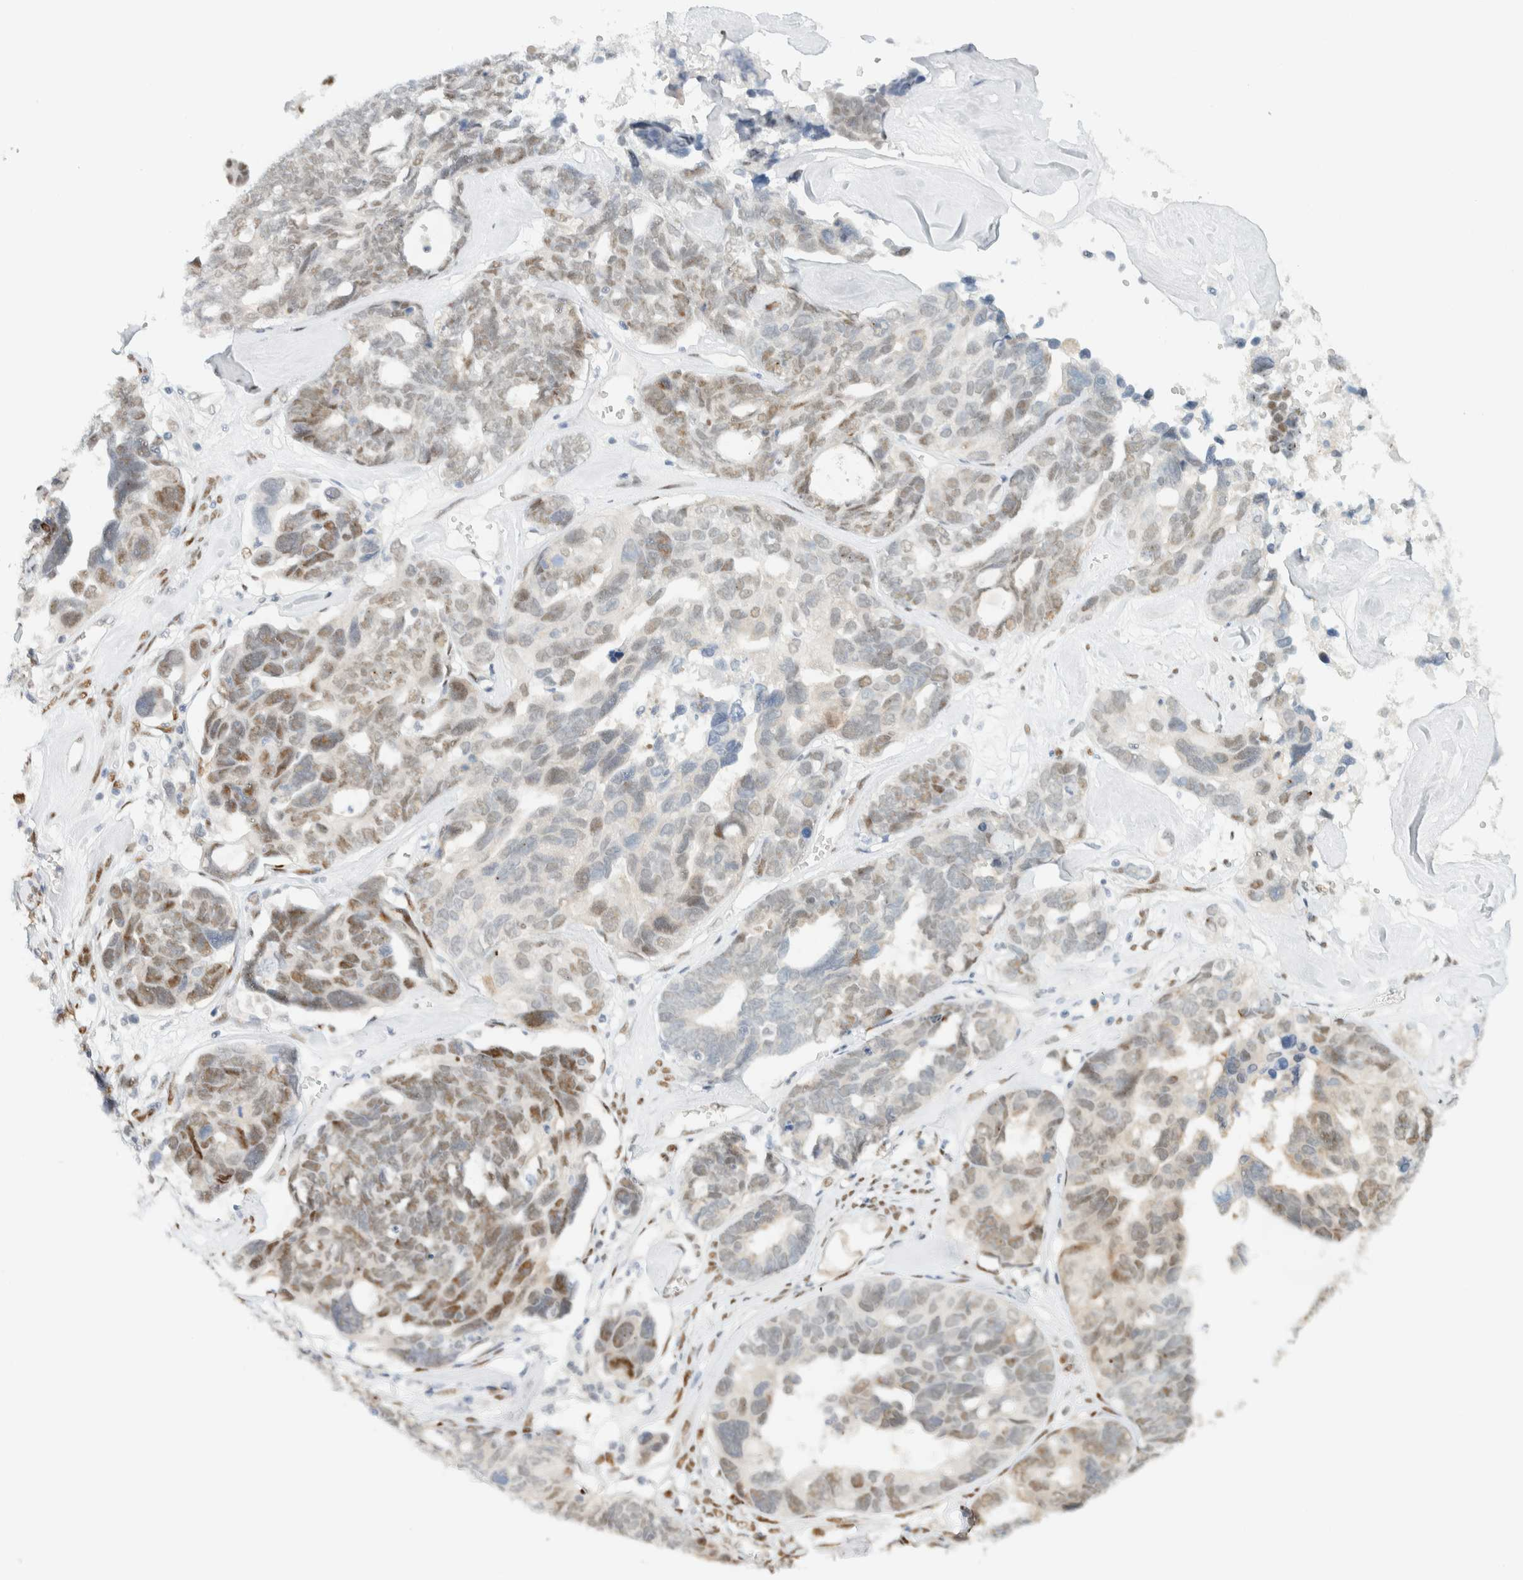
{"staining": {"intensity": "moderate", "quantity": "<25%", "location": "nuclear"}, "tissue": "ovarian cancer", "cell_type": "Tumor cells", "image_type": "cancer", "snomed": [{"axis": "morphology", "description": "Cystadenocarcinoma, serous, NOS"}, {"axis": "topography", "description": "Ovary"}], "caption": "Serous cystadenocarcinoma (ovarian) stained for a protein demonstrates moderate nuclear positivity in tumor cells.", "gene": "ZNF683", "patient": {"sex": "female", "age": 79}}